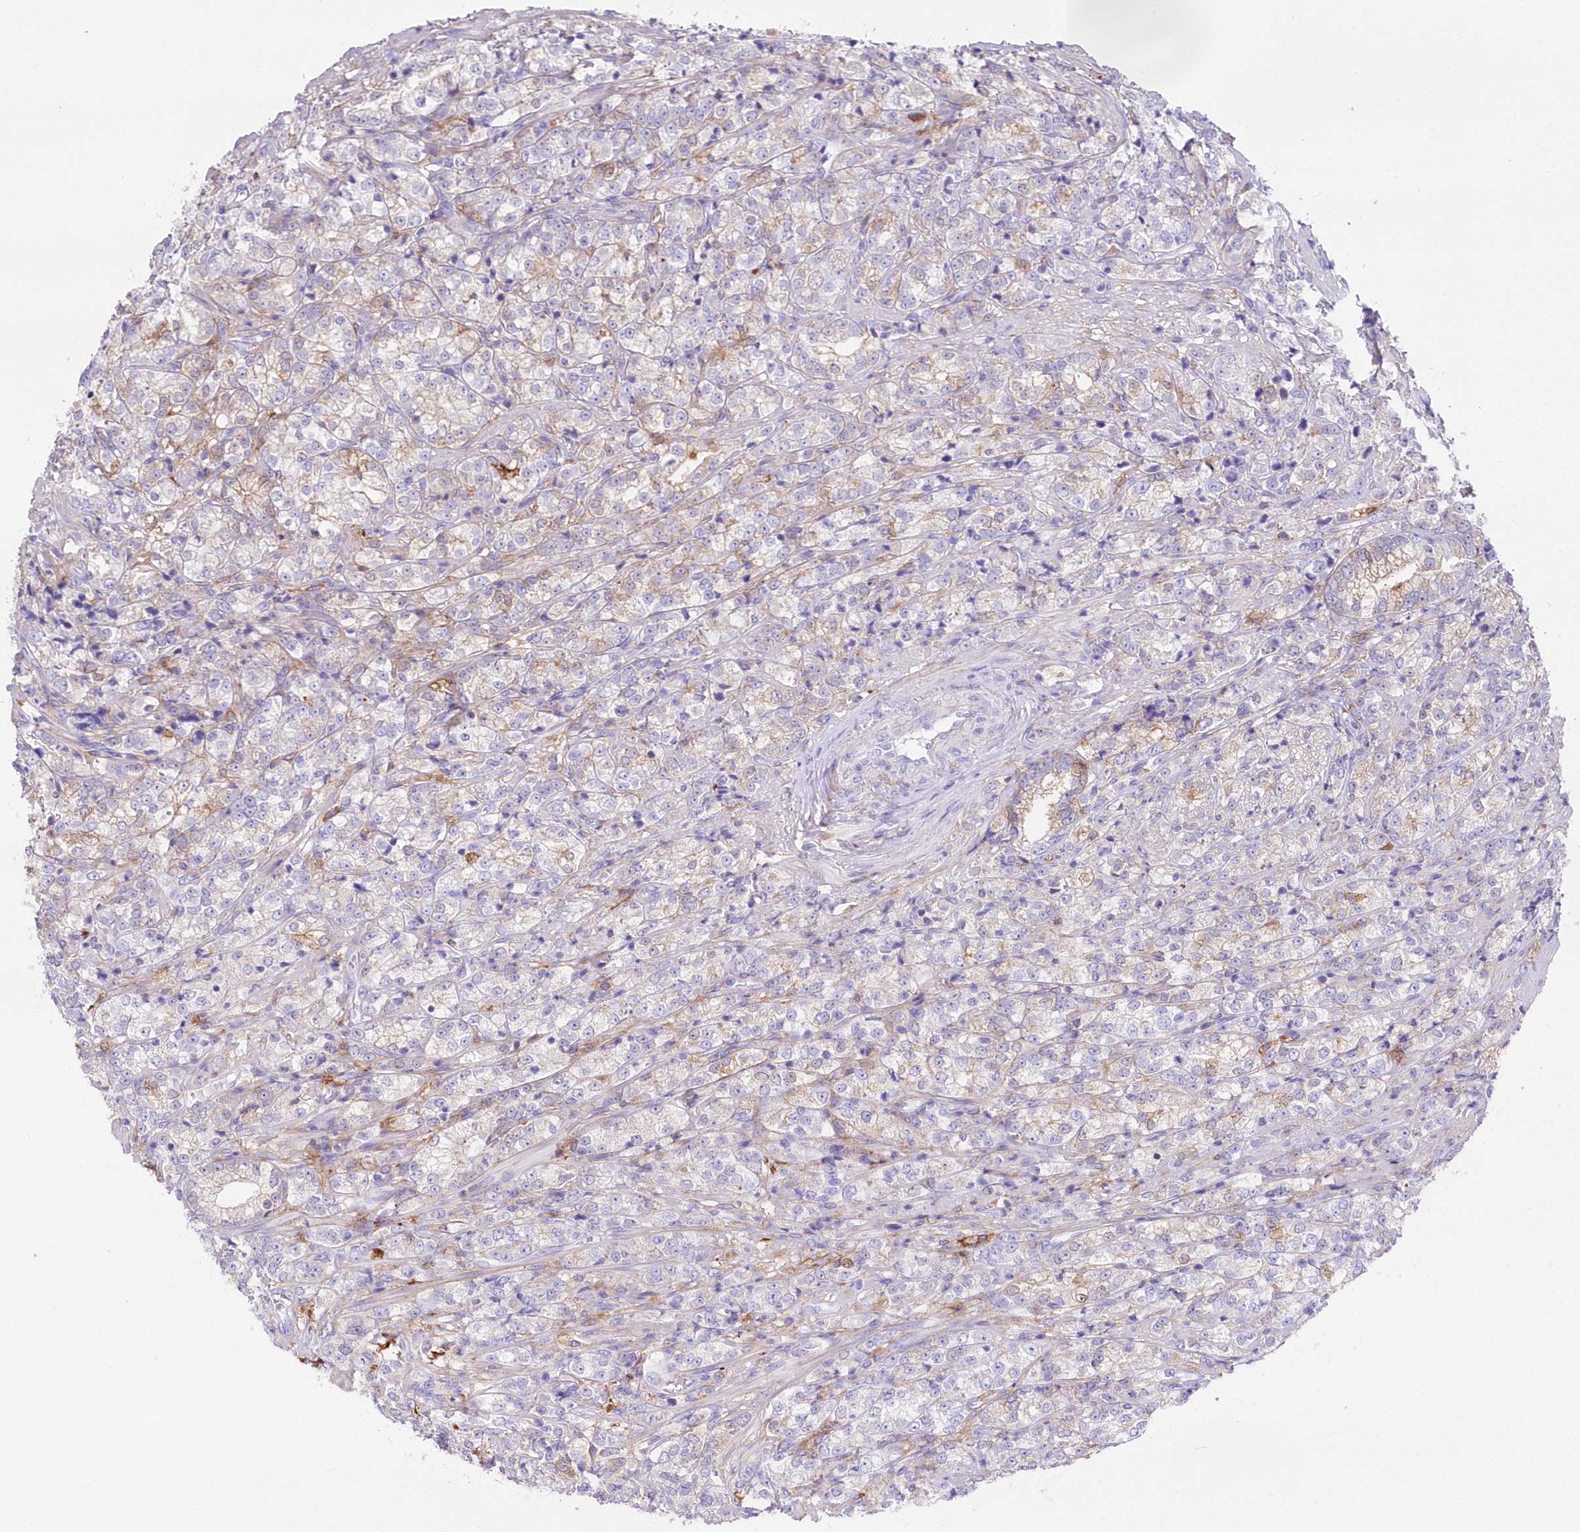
{"staining": {"intensity": "weak", "quantity": "<25%", "location": "cytoplasmic/membranous"}, "tissue": "prostate cancer", "cell_type": "Tumor cells", "image_type": "cancer", "snomed": [{"axis": "morphology", "description": "Adenocarcinoma, High grade"}, {"axis": "topography", "description": "Prostate"}], "caption": "Image shows no protein expression in tumor cells of prostate cancer tissue.", "gene": "DNAJC19", "patient": {"sex": "male", "age": 69}}